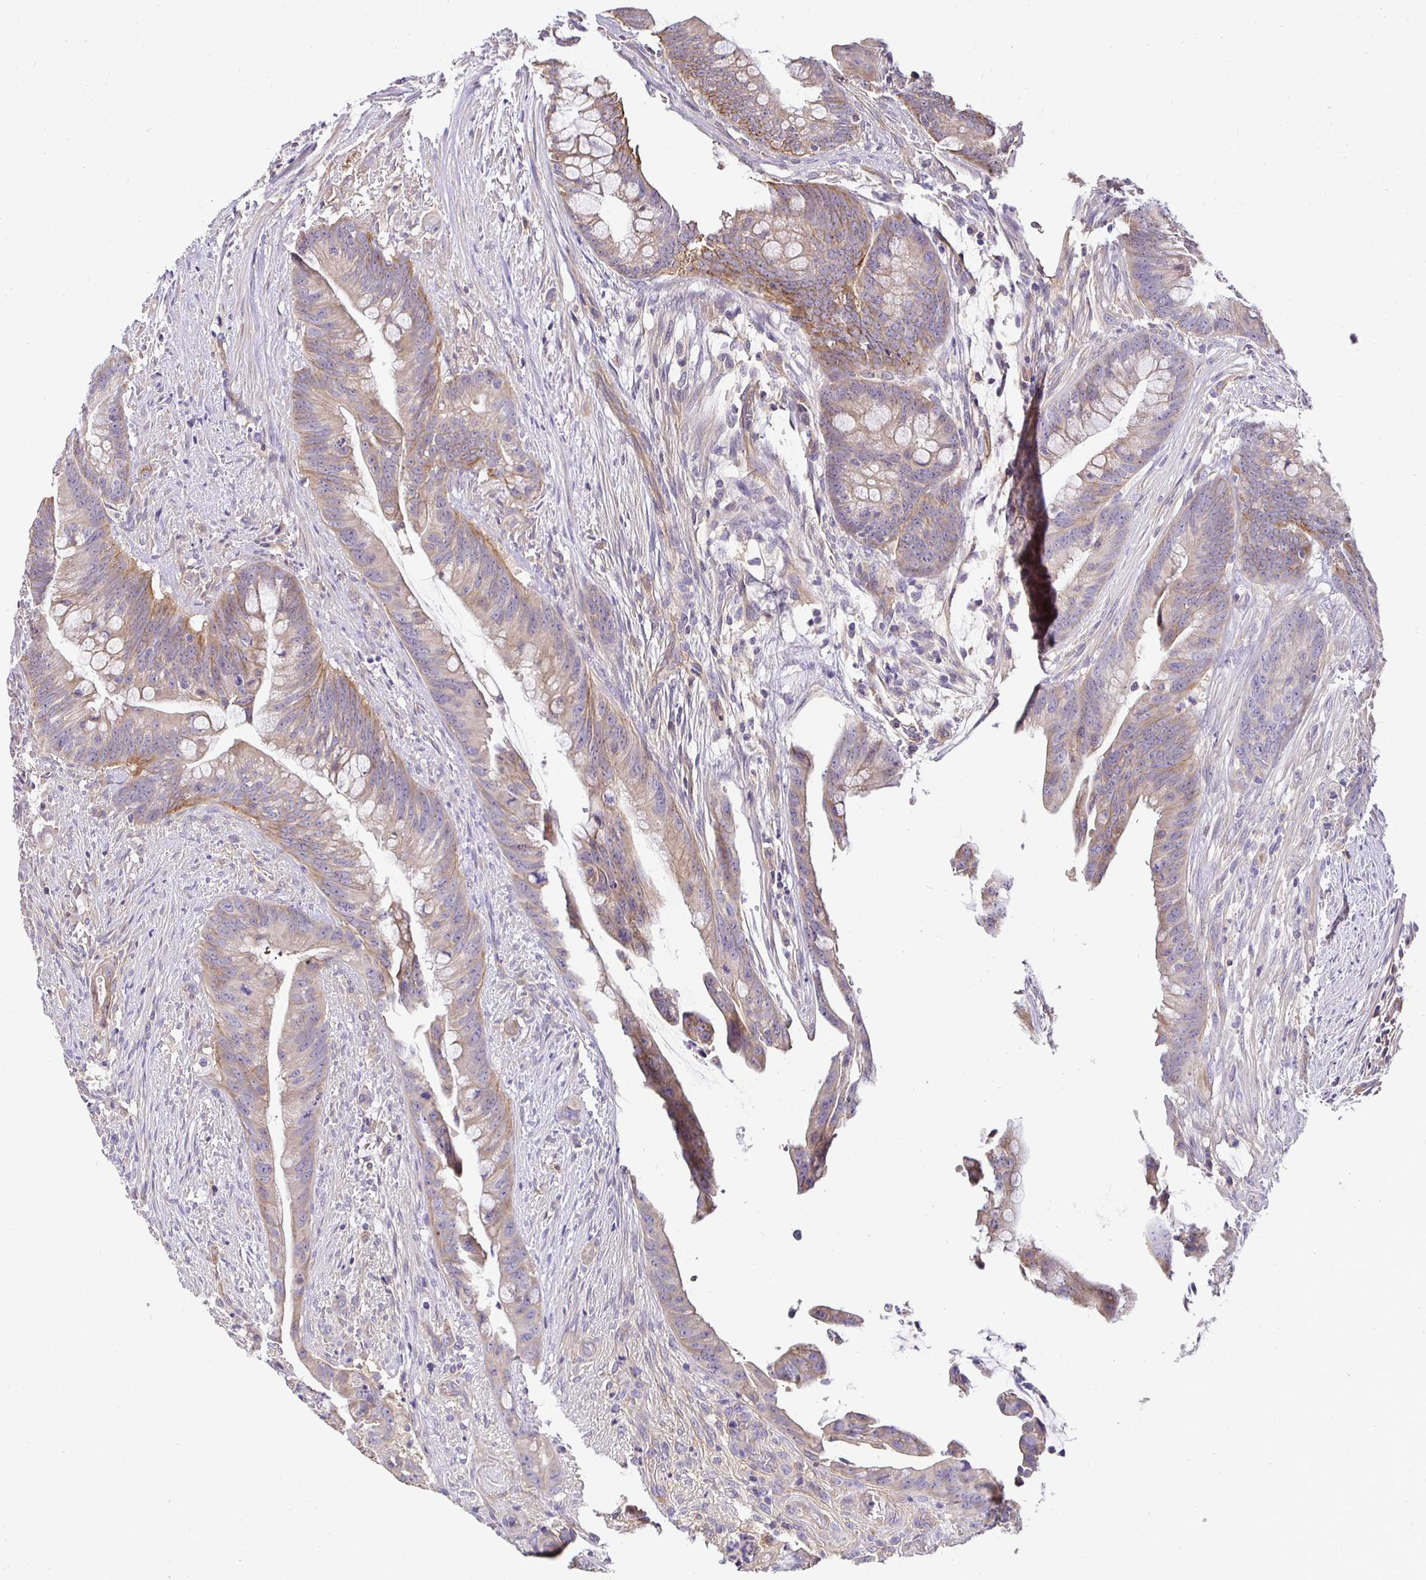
{"staining": {"intensity": "weak", "quantity": ">75%", "location": "cytoplasmic/membranous"}, "tissue": "colorectal cancer", "cell_type": "Tumor cells", "image_type": "cancer", "snomed": [{"axis": "morphology", "description": "Adenocarcinoma, NOS"}, {"axis": "topography", "description": "Colon"}], "caption": "Colorectal adenocarcinoma was stained to show a protein in brown. There is low levels of weak cytoplasmic/membranous staining in about >75% of tumor cells.", "gene": "SLC9A1", "patient": {"sex": "male", "age": 62}}